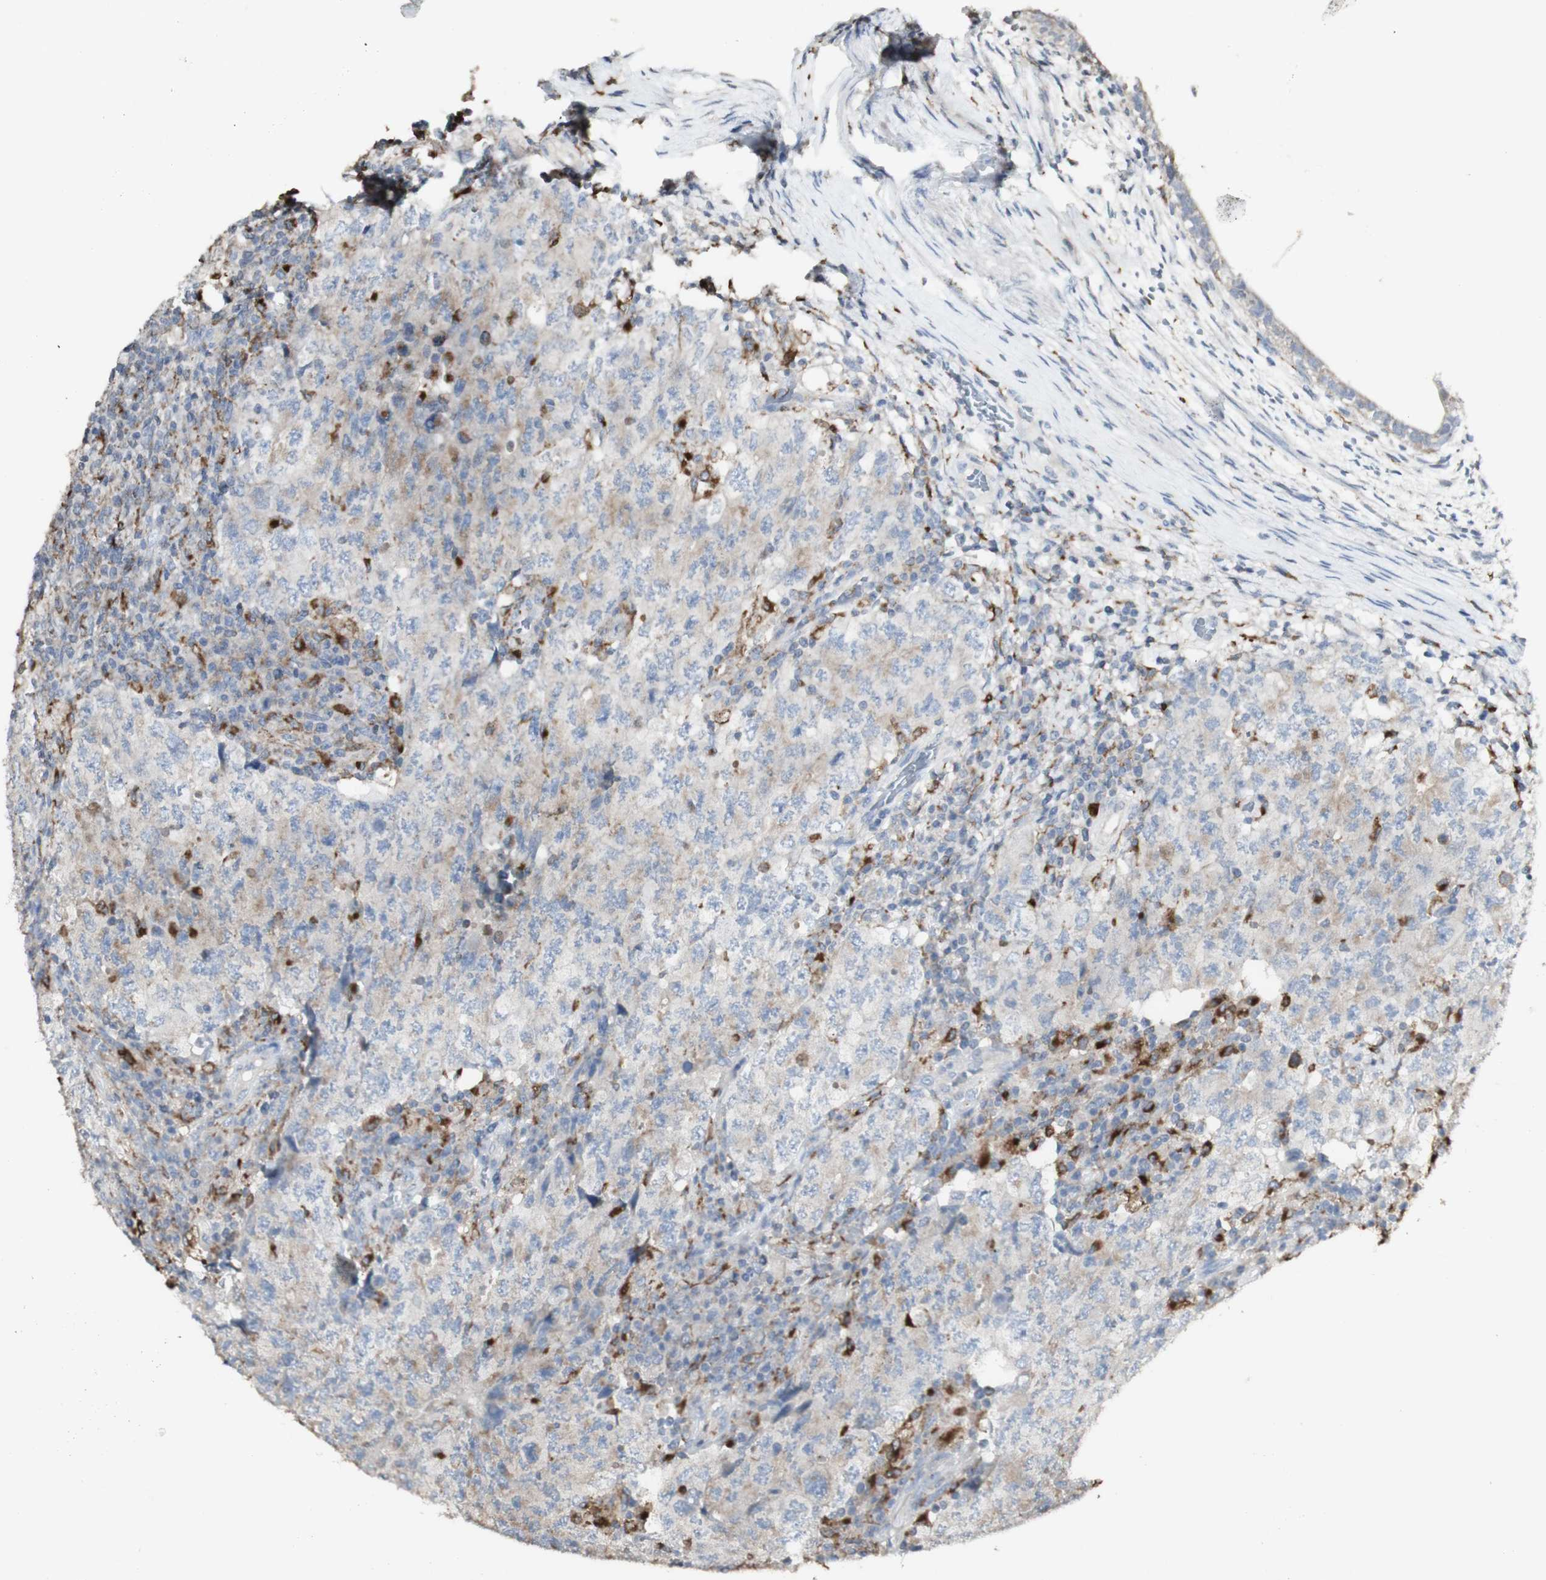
{"staining": {"intensity": "weak", "quantity": ">75%", "location": "cytoplasmic/membranous"}, "tissue": "testis cancer", "cell_type": "Tumor cells", "image_type": "cancer", "snomed": [{"axis": "morphology", "description": "Carcinoma, Embryonal, NOS"}, {"axis": "topography", "description": "Testis"}], "caption": "Embryonal carcinoma (testis) stained for a protein displays weak cytoplasmic/membranous positivity in tumor cells.", "gene": "ATP6V1E1", "patient": {"sex": "male", "age": 26}}